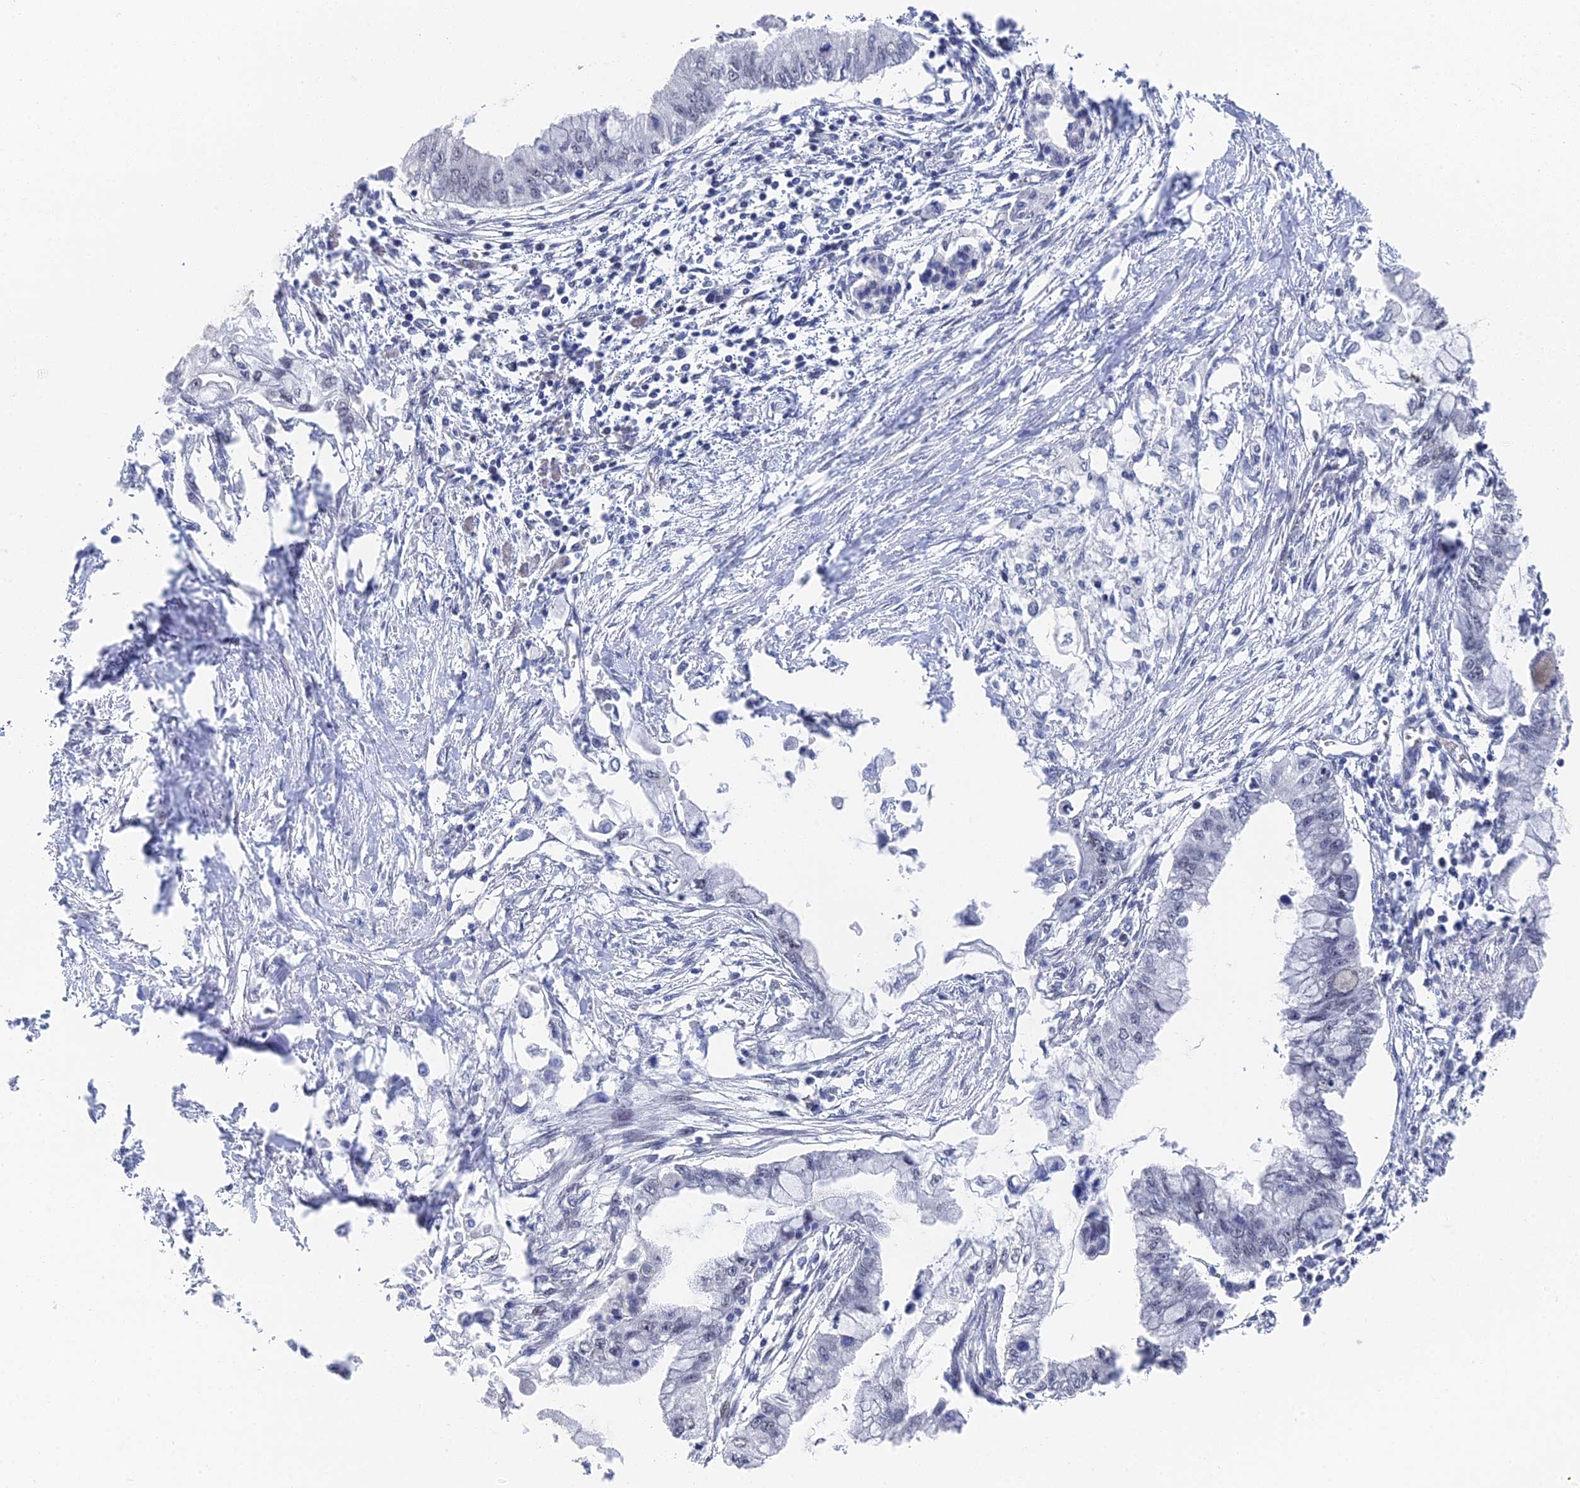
{"staining": {"intensity": "negative", "quantity": "none", "location": "none"}, "tissue": "pancreatic cancer", "cell_type": "Tumor cells", "image_type": "cancer", "snomed": [{"axis": "morphology", "description": "Adenocarcinoma, NOS"}, {"axis": "topography", "description": "Pancreas"}], "caption": "Immunohistochemical staining of pancreatic adenocarcinoma exhibits no significant staining in tumor cells. (IHC, brightfield microscopy, high magnification).", "gene": "FHIP2A", "patient": {"sex": "male", "age": 48}}